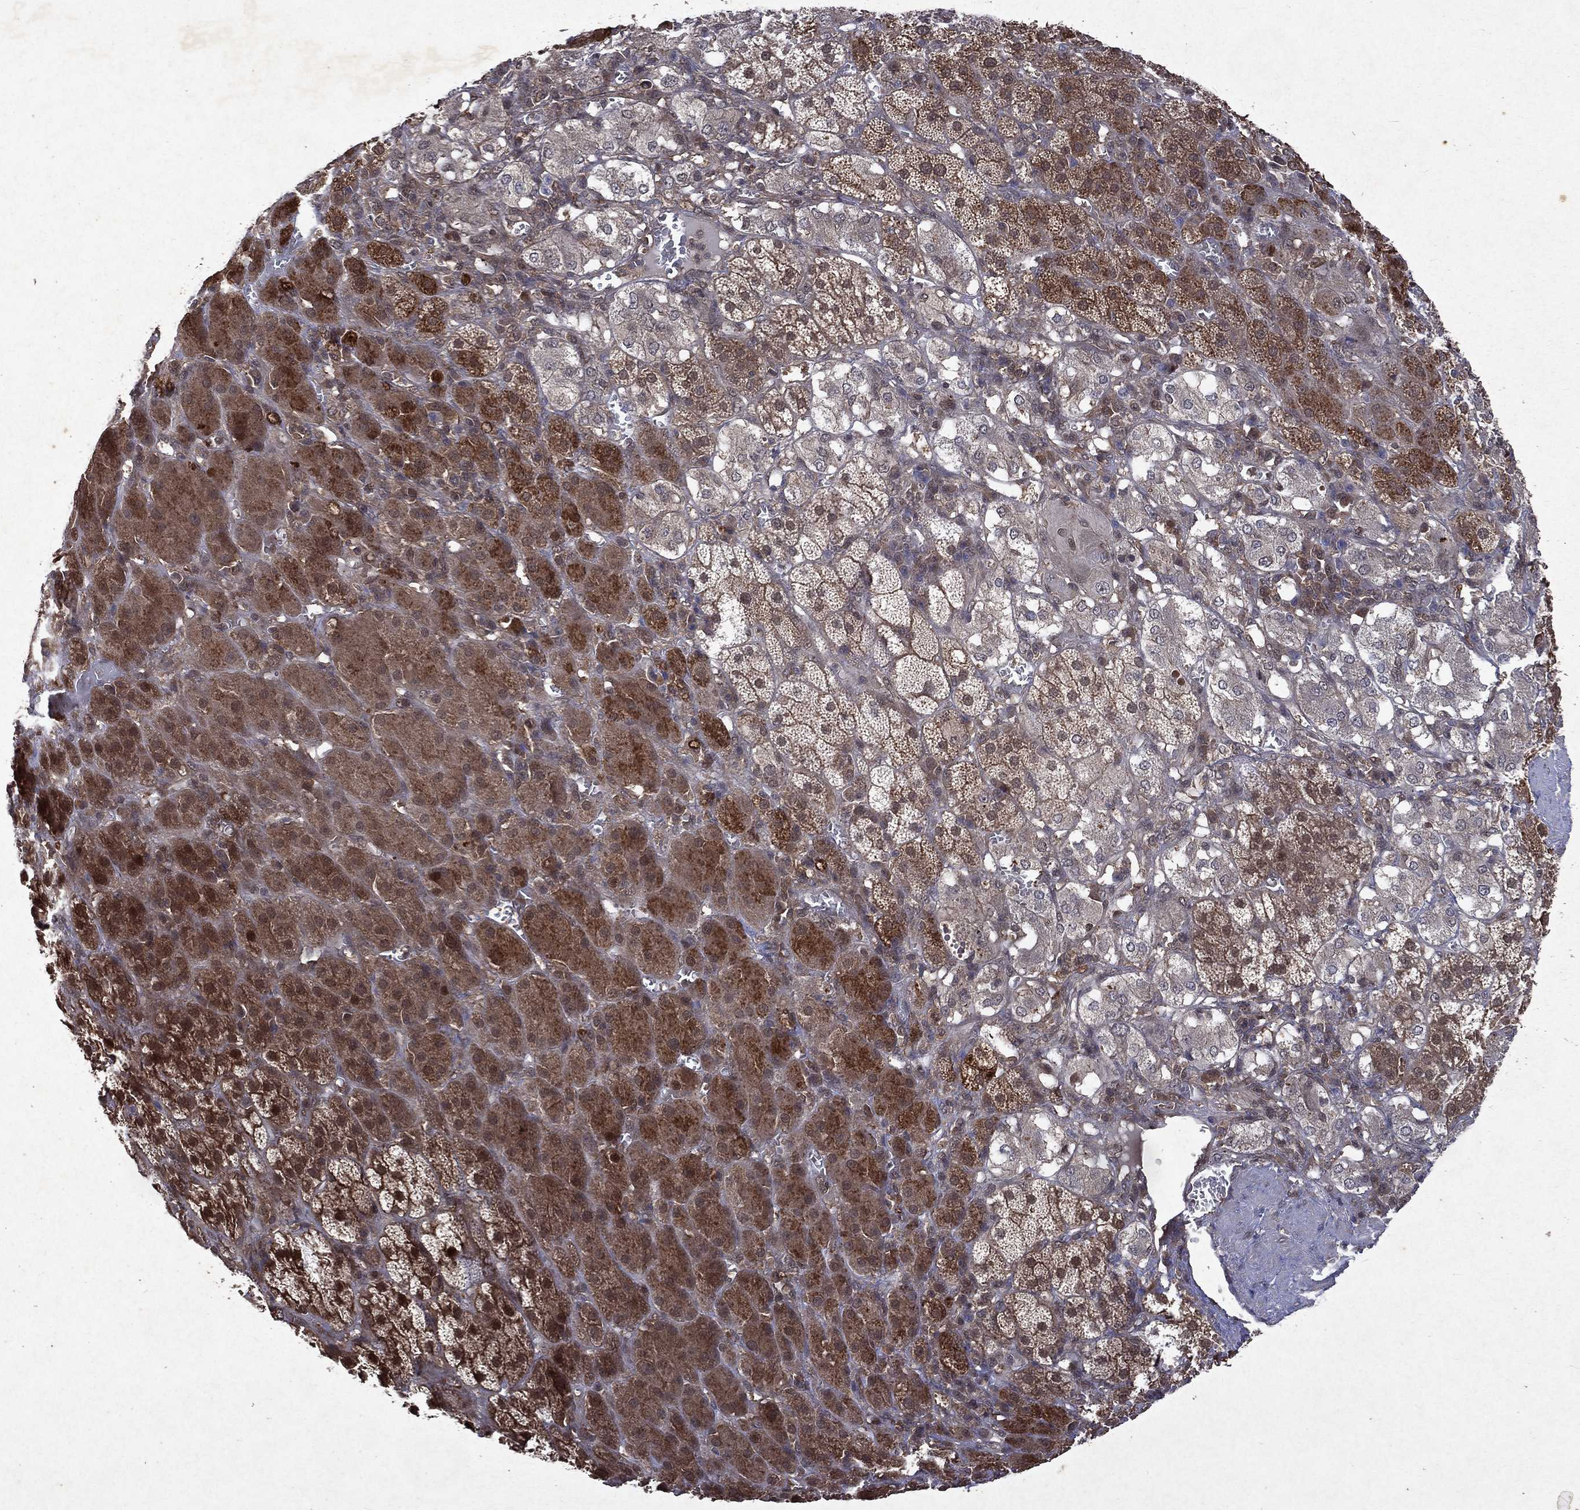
{"staining": {"intensity": "strong", "quantity": "25%-75%", "location": "cytoplasmic/membranous,nuclear"}, "tissue": "adrenal gland", "cell_type": "Glandular cells", "image_type": "normal", "snomed": [{"axis": "morphology", "description": "Normal tissue, NOS"}, {"axis": "topography", "description": "Adrenal gland"}], "caption": "Immunohistochemistry (IHC) of benign adrenal gland demonstrates high levels of strong cytoplasmic/membranous,nuclear positivity in about 25%-75% of glandular cells.", "gene": "MTAP", "patient": {"sex": "male", "age": 70}}